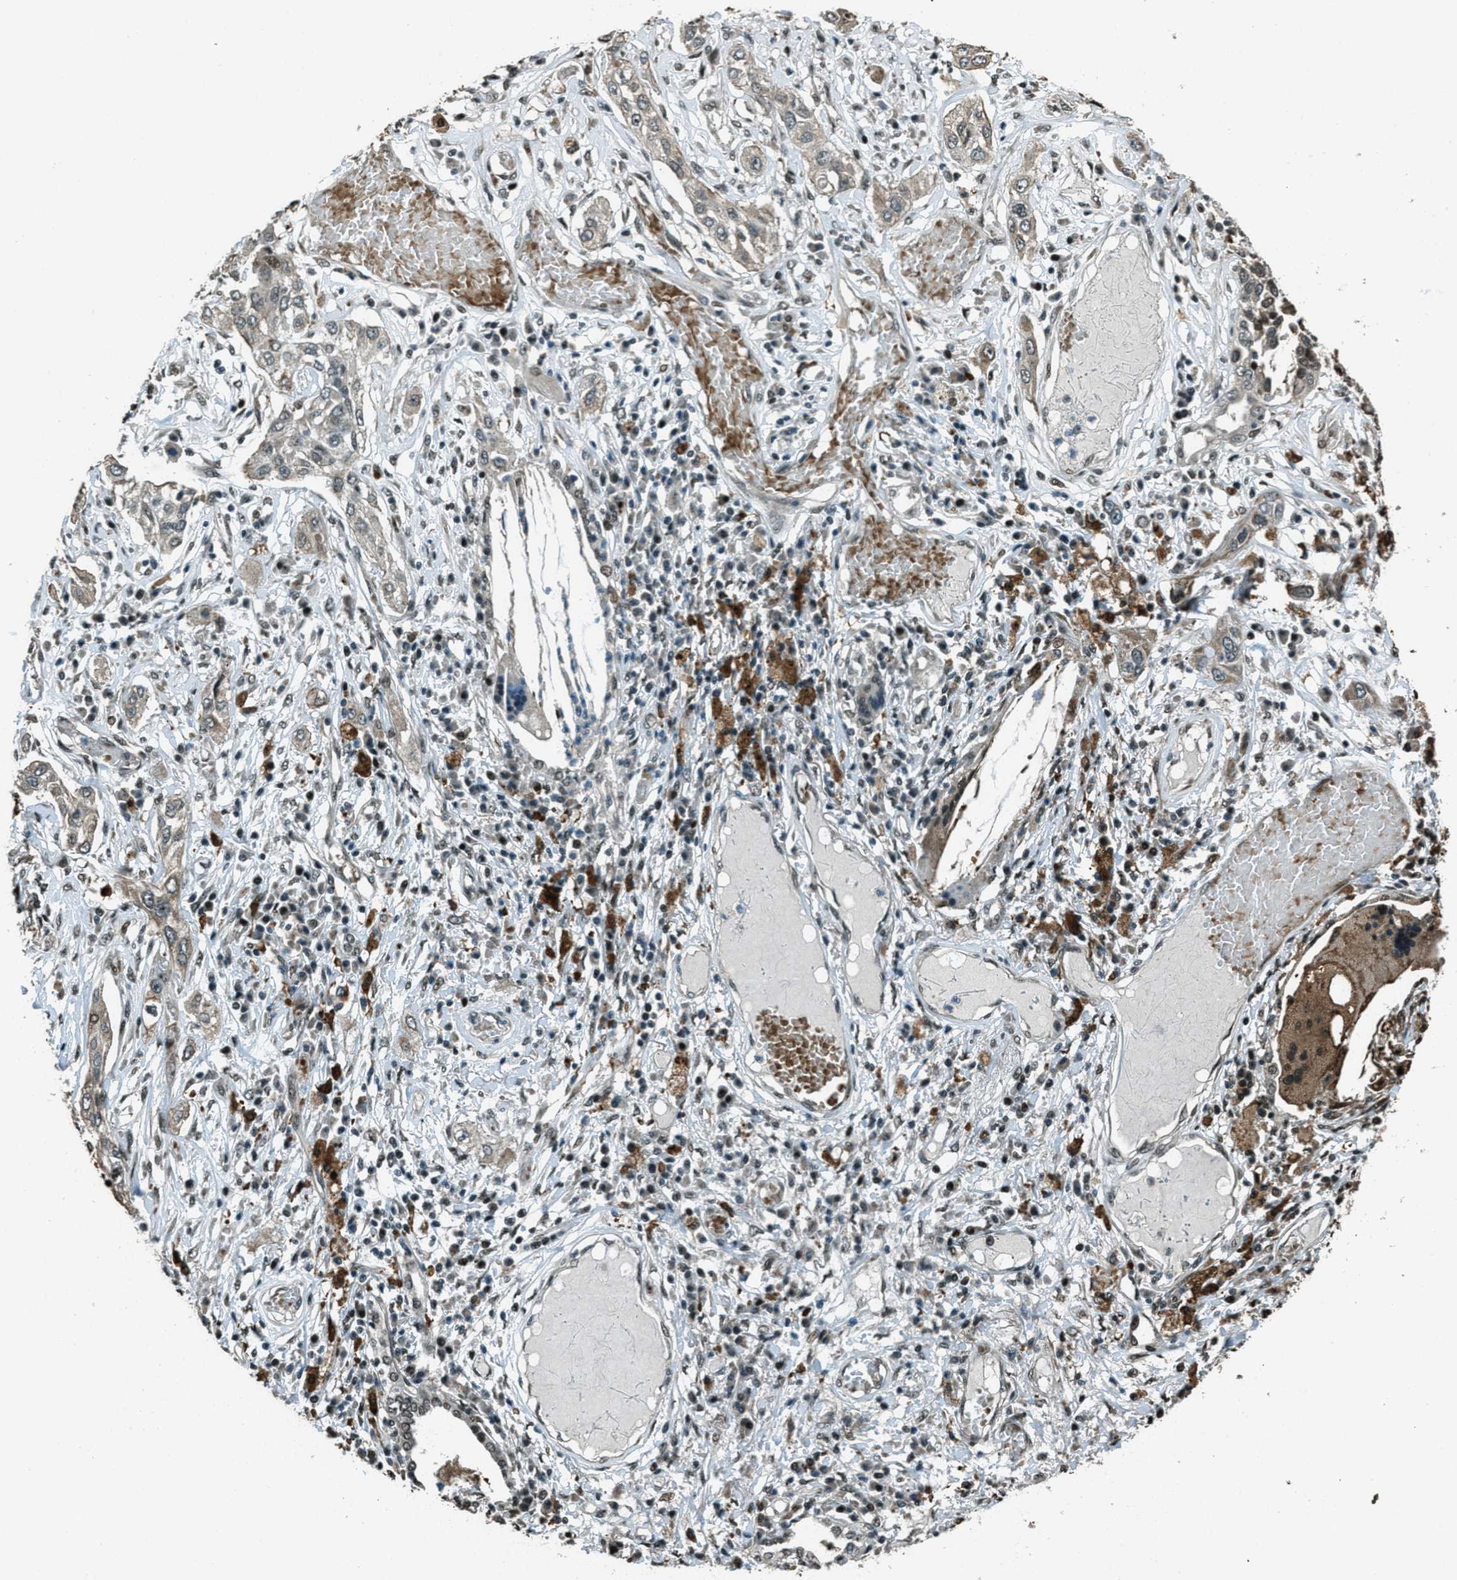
{"staining": {"intensity": "weak", "quantity": "25%-75%", "location": "cytoplasmic/membranous"}, "tissue": "lung cancer", "cell_type": "Tumor cells", "image_type": "cancer", "snomed": [{"axis": "morphology", "description": "Squamous cell carcinoma, NOS"}, {"axis": "topography", "description": "Lung"}], "caption": "Immunohistochemical staining of lung squamous cell carcinoma demonstrates low levels of weak cytoplasmic/membranous protein staining in approximately 25%-75% of tumor cells.", "gene": "TARDBP", "patient": {"sex": "male", "age": 71}}